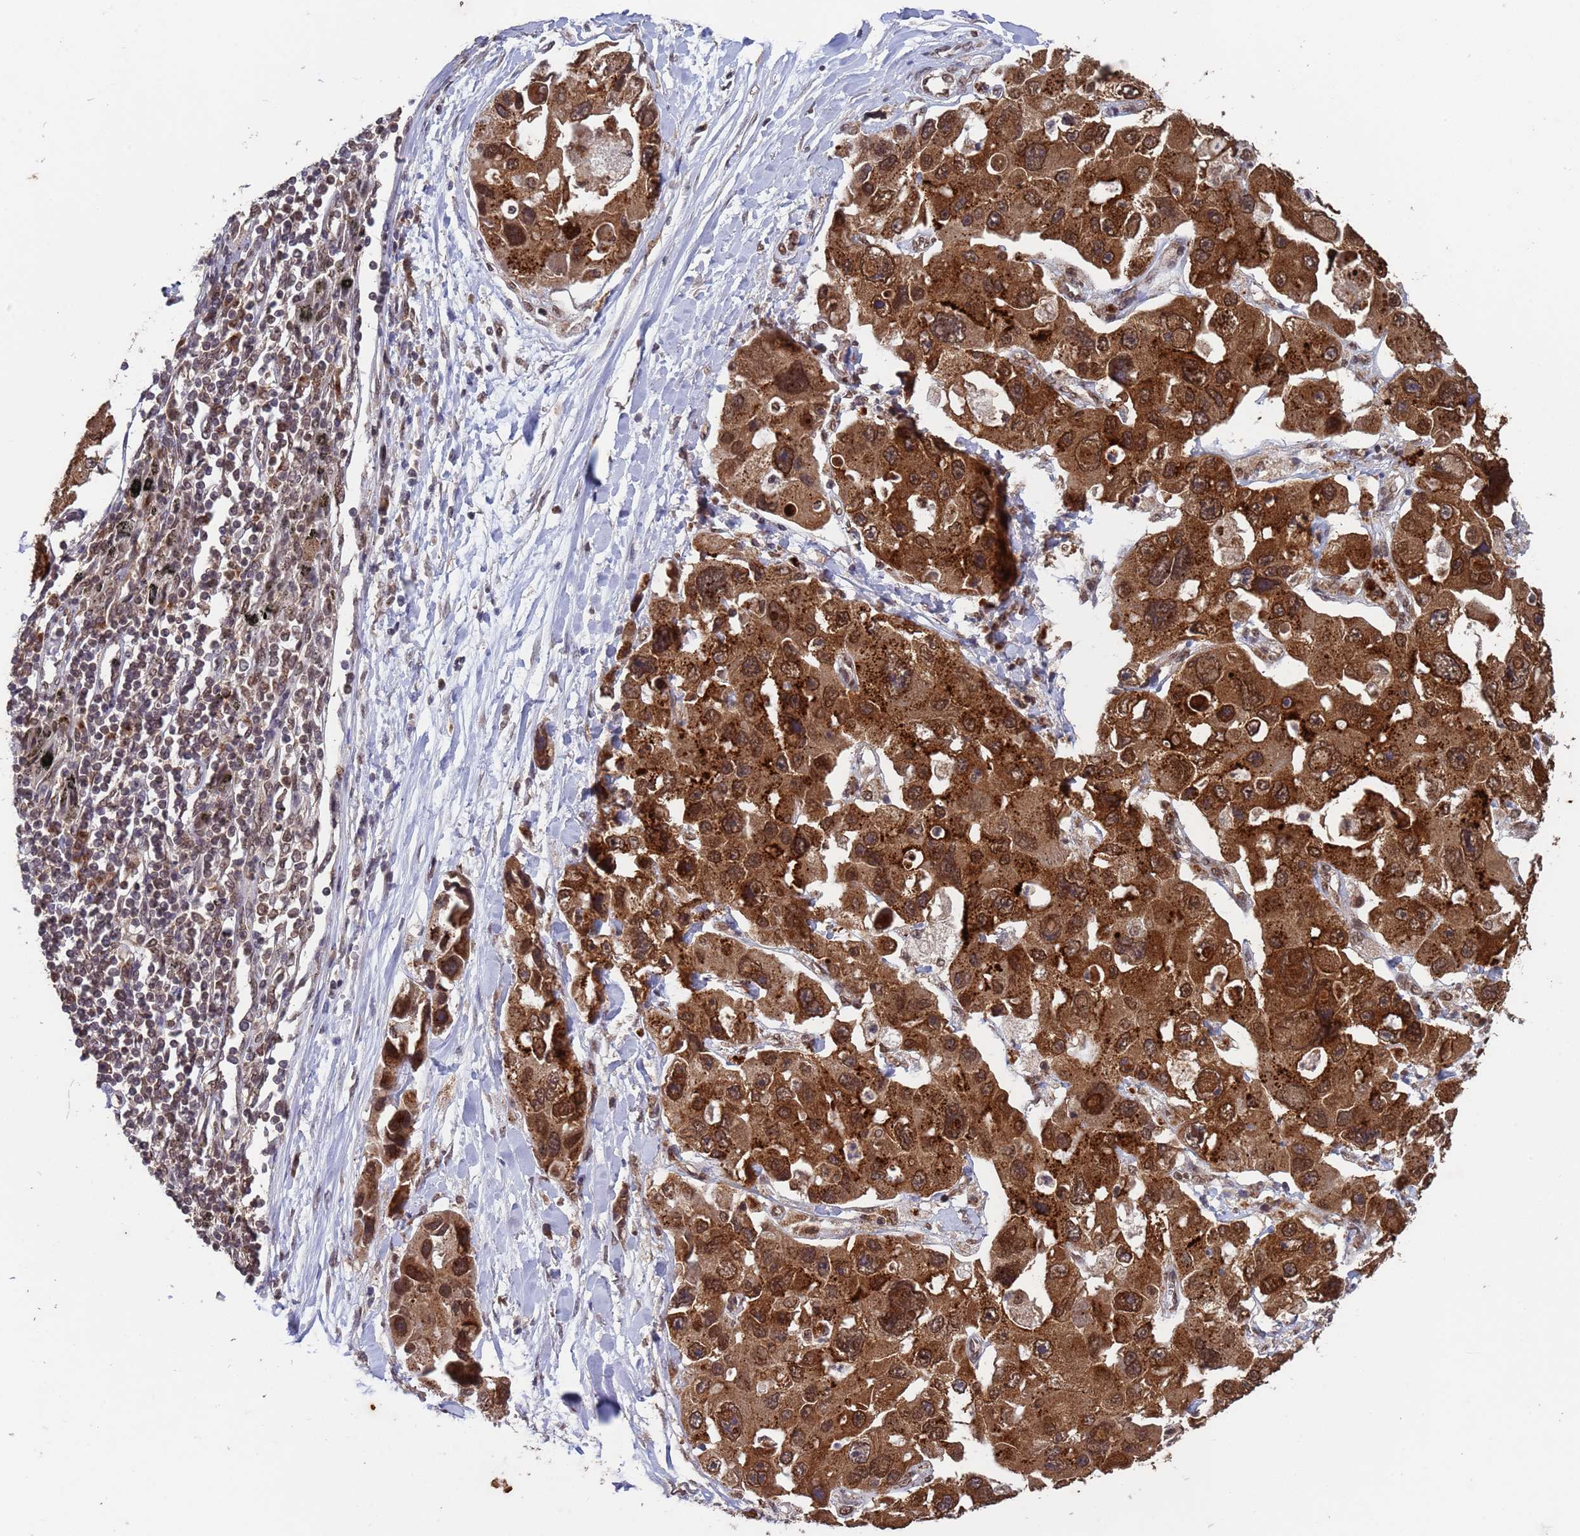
{"staining": {"intensity": "strong", "quantity": ">75%", "location": "cytoplasmic/membranous,nuclear"}, "tissue": "lung cancer", "cell_type": "Tumor cells", "image_type": "cancer", "snomed": [{"axis": "morphology", "description": "Adenocarcinoma, NOS"}, {"axis": "topography", "description": "Lung"}], "caption": "An immunohistochemistry photomicrograph of tumor tissue is shown. Protein staining in brown labels strong cytoplasmic/membranous and nuclear positivity in lung adenocarcinoma within tumor cells. (DAB (3,3'-diaminobenzidine) = brown stain, brightfield microscopy at high magnification).", "gene": "FUBP3", "patient": {"sex": "female", "age": 54}}